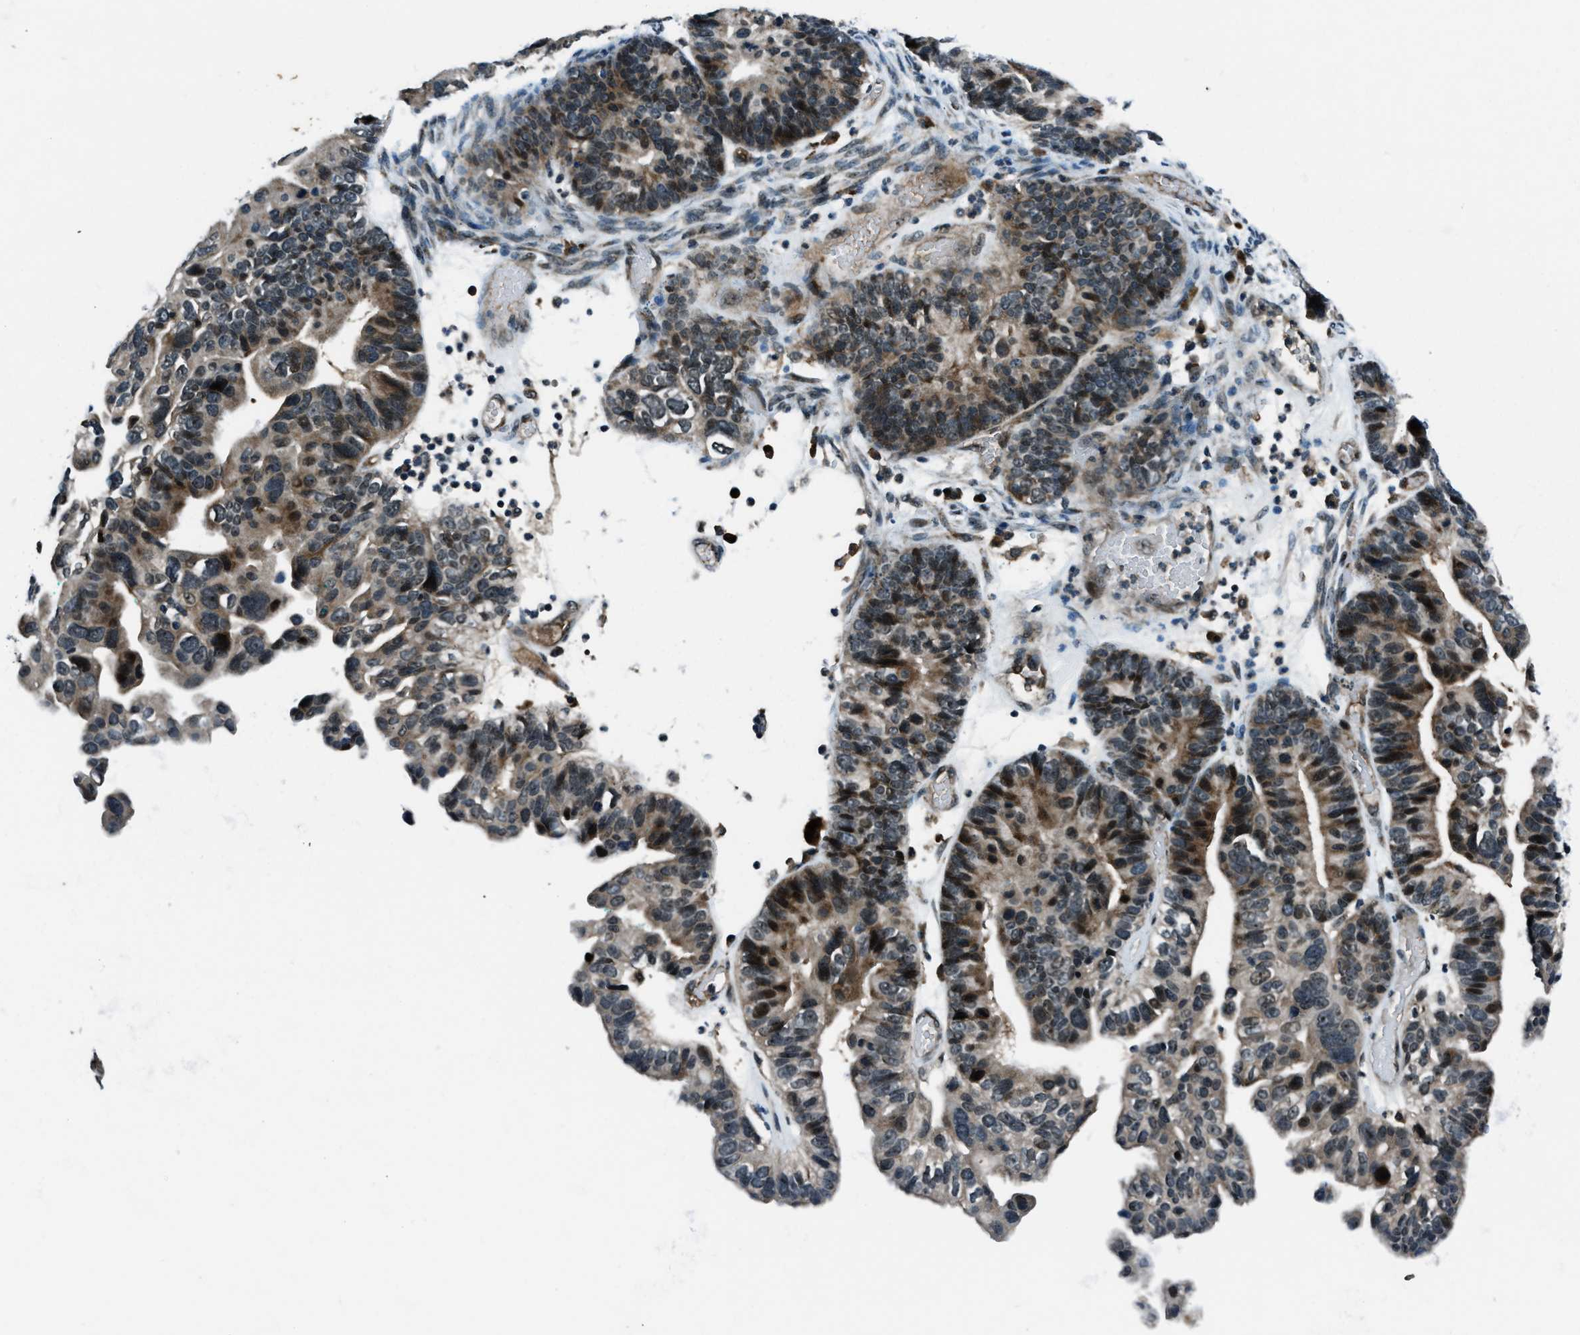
{"staining": {"intensity": "strong", "quantity": "25%-75%", "location": "cytoplasmic/membranous,nuclear"}, "tissue": "ovarian cancer", "cell_type": "Tumor cells", "image_type": "cancer", "snomed": [{"axis": "morphology", "description": "Cystadenocarcinoma, serous, NOS"}, {"axis": "topography", "description": "Ovary"}], "caption": "This is an image of immunohistochemistry staining of ovarian cancer, which shows strong staining in the cytoplasmic/membranous and nuclear of tumor cells.", "gene": "ACTL9", "patient": {"sex": "female", "age": 56}}